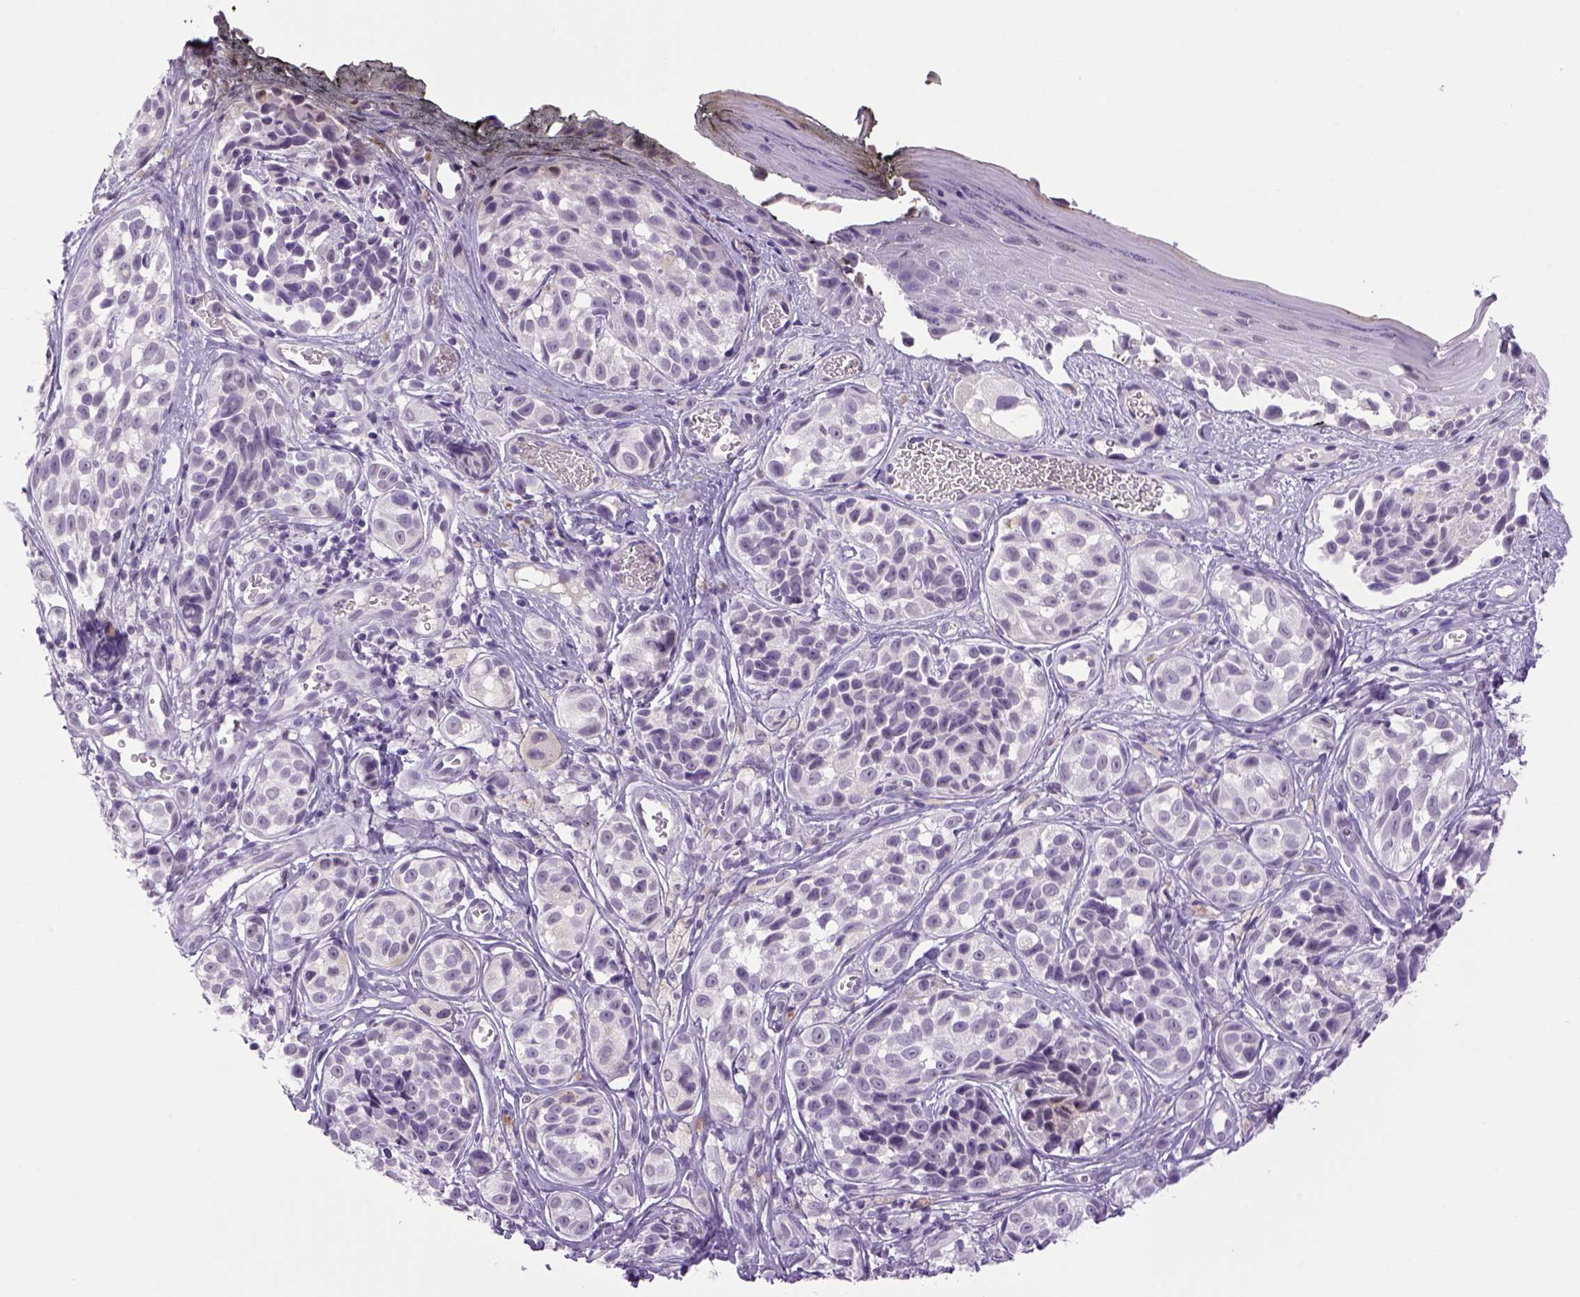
{"staining": {"intensity": "negative", "quantity": "none", "location": "none"}, "tissue": "melanoma", "cell_type": "Tumor cells", "image_type": "cancer", "snomed": [{"axis": "morphology", "description": "Malignant melanoma, NOS"}, {"axis": "topography", "description": "Skin"}], "caption": "Melanoma was stained to show a protein in brown. There is no significant staining in tumor cells.", "gene": "DBH", "patient": {"sex": "male", "age": 48}}